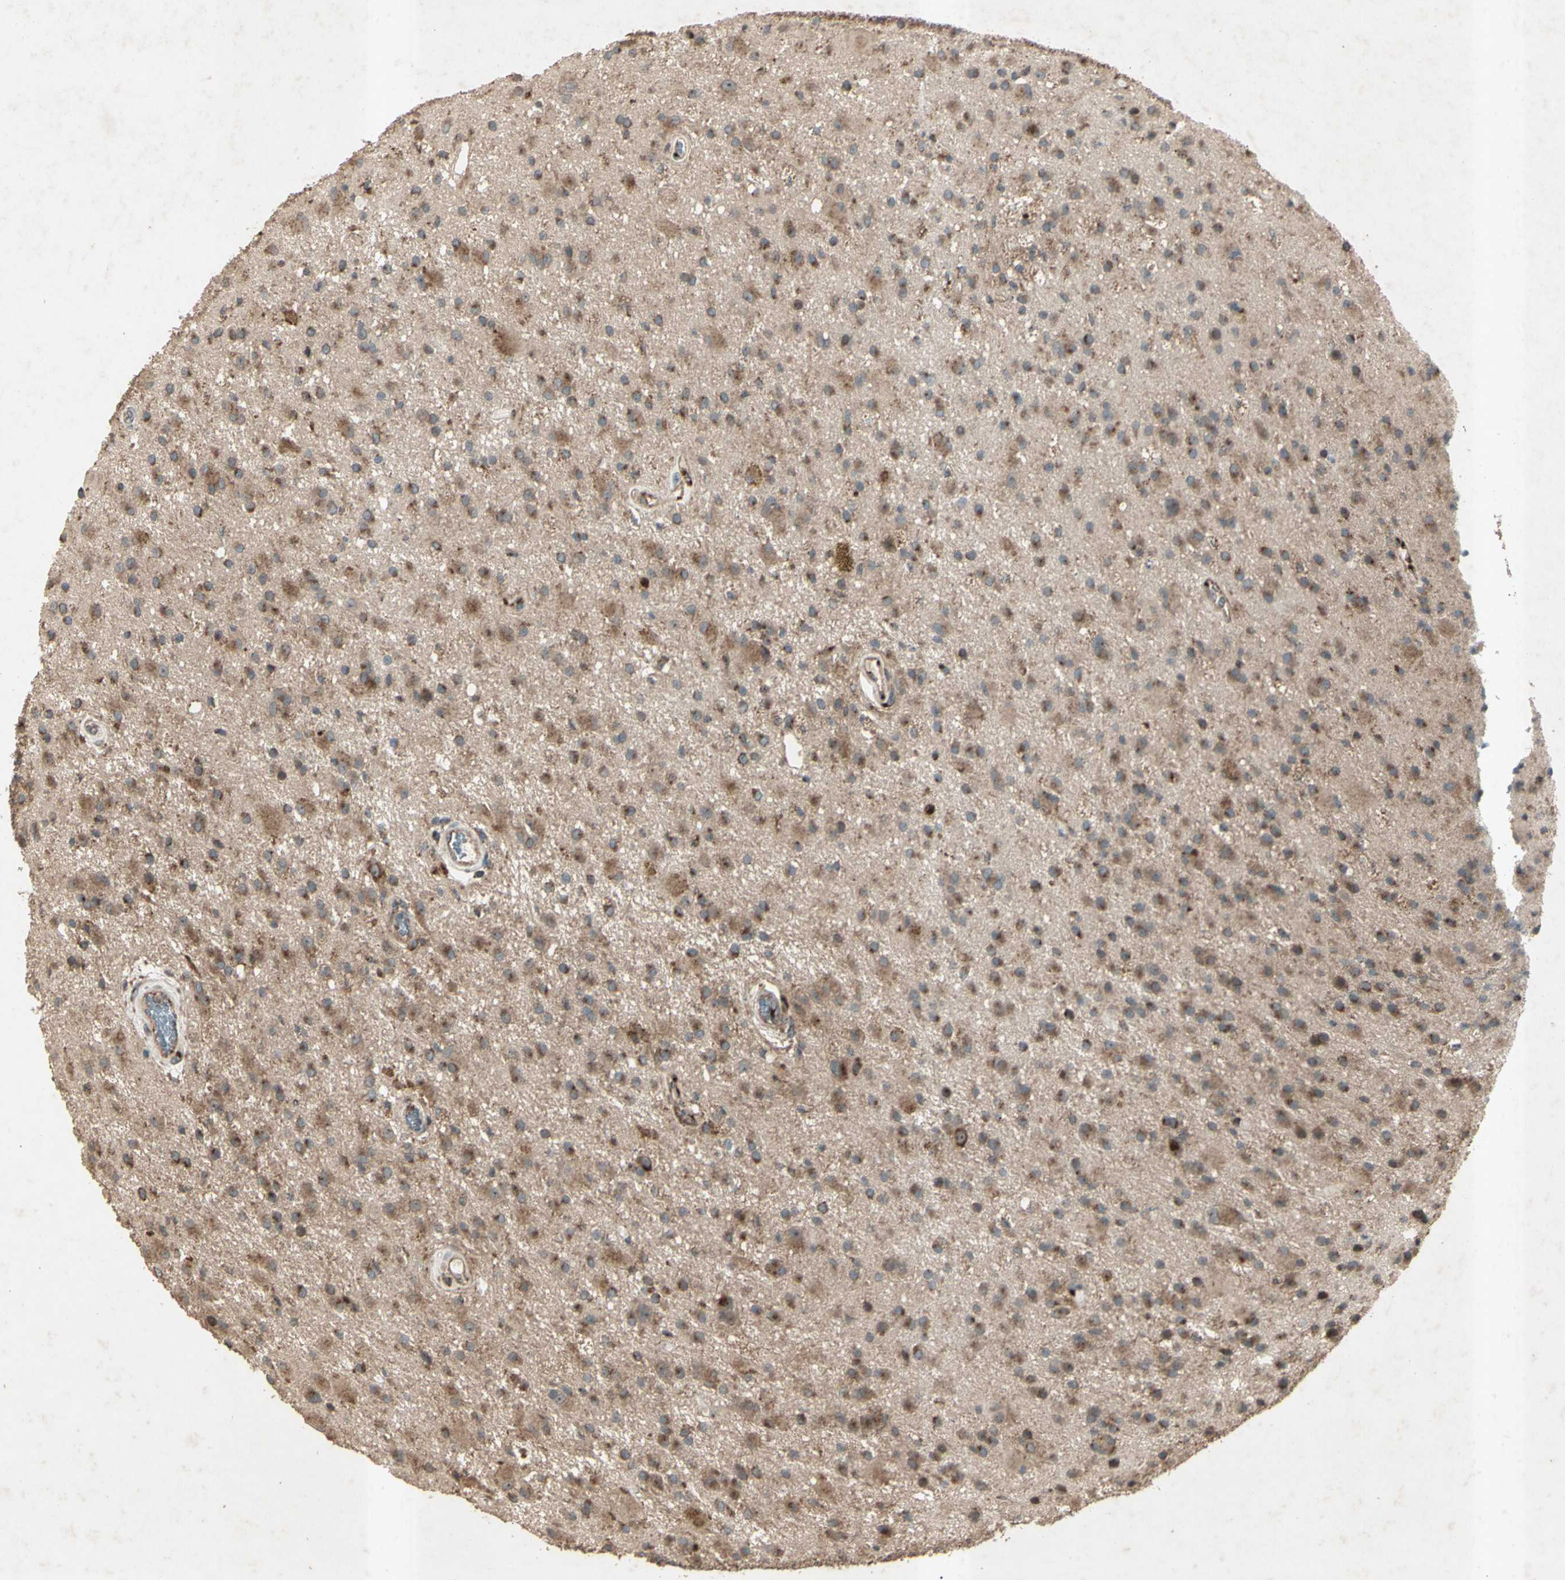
{"staining": {"intensity": "moderate", "quantity": ">75%", "location": "cytoplasmic/membranous"}, "tissue": "glioma", "cell_type": "Tumor cells", "image_type": "cancer", "snomed": [{"axis": "morphology", "description": "Glioma, malignant, Low grade"}, {"axis": "topography", "description": "Brain"}], "caption": "Glioma was stained to show a protein in brown. There is medium levels of moderate cytoplasmic/membranous expression in approximately >75% of tumor cells.", "gene": "AP1G1", "patient": {"sex": "male", "age": 58}}